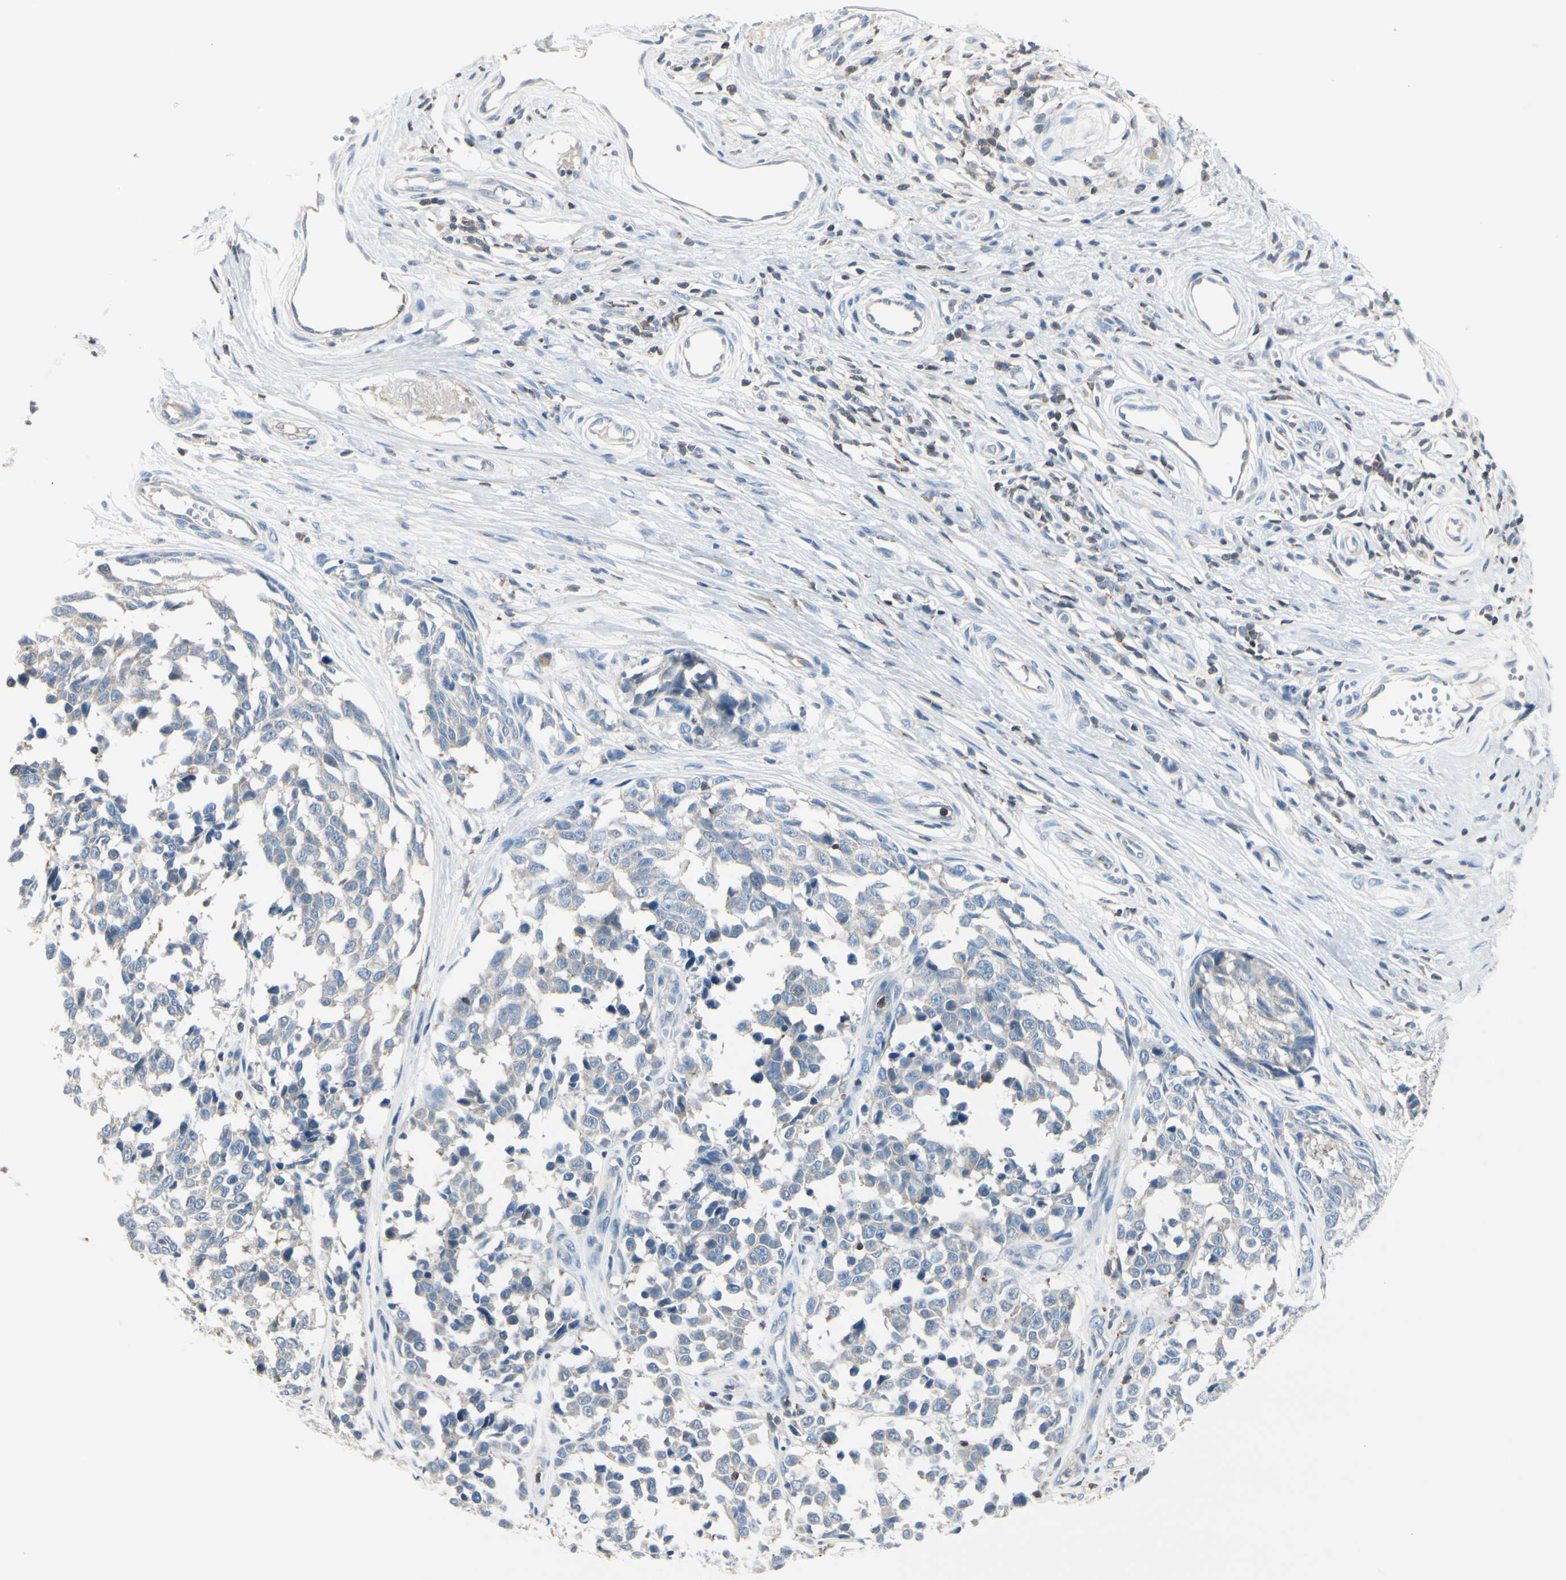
{"staining": {"intensity": "negative", "quantity": "none", "location": "none"}, "tissue": "melanoma", "cell_type": "Tumor cells", "image_type": "cancer", "snomed": [{"axis": "morphology", "description": "Malignant melanoma, NOS"}, {"axis": "topography", "description": "Skin"}], "caption": "A micrograph of malignant melanoma stained for a protein displays no brown staining in tumor cells. The staining was performed using DAB (3,3'-diaminobenzidine) to visualize the protein expression in brown, while the nuclei were stained in blue with hematoxylin (Magnification: 20x).", "gene": "SLC9A3R1", "patient": {"sex": "female", "age": 64}}